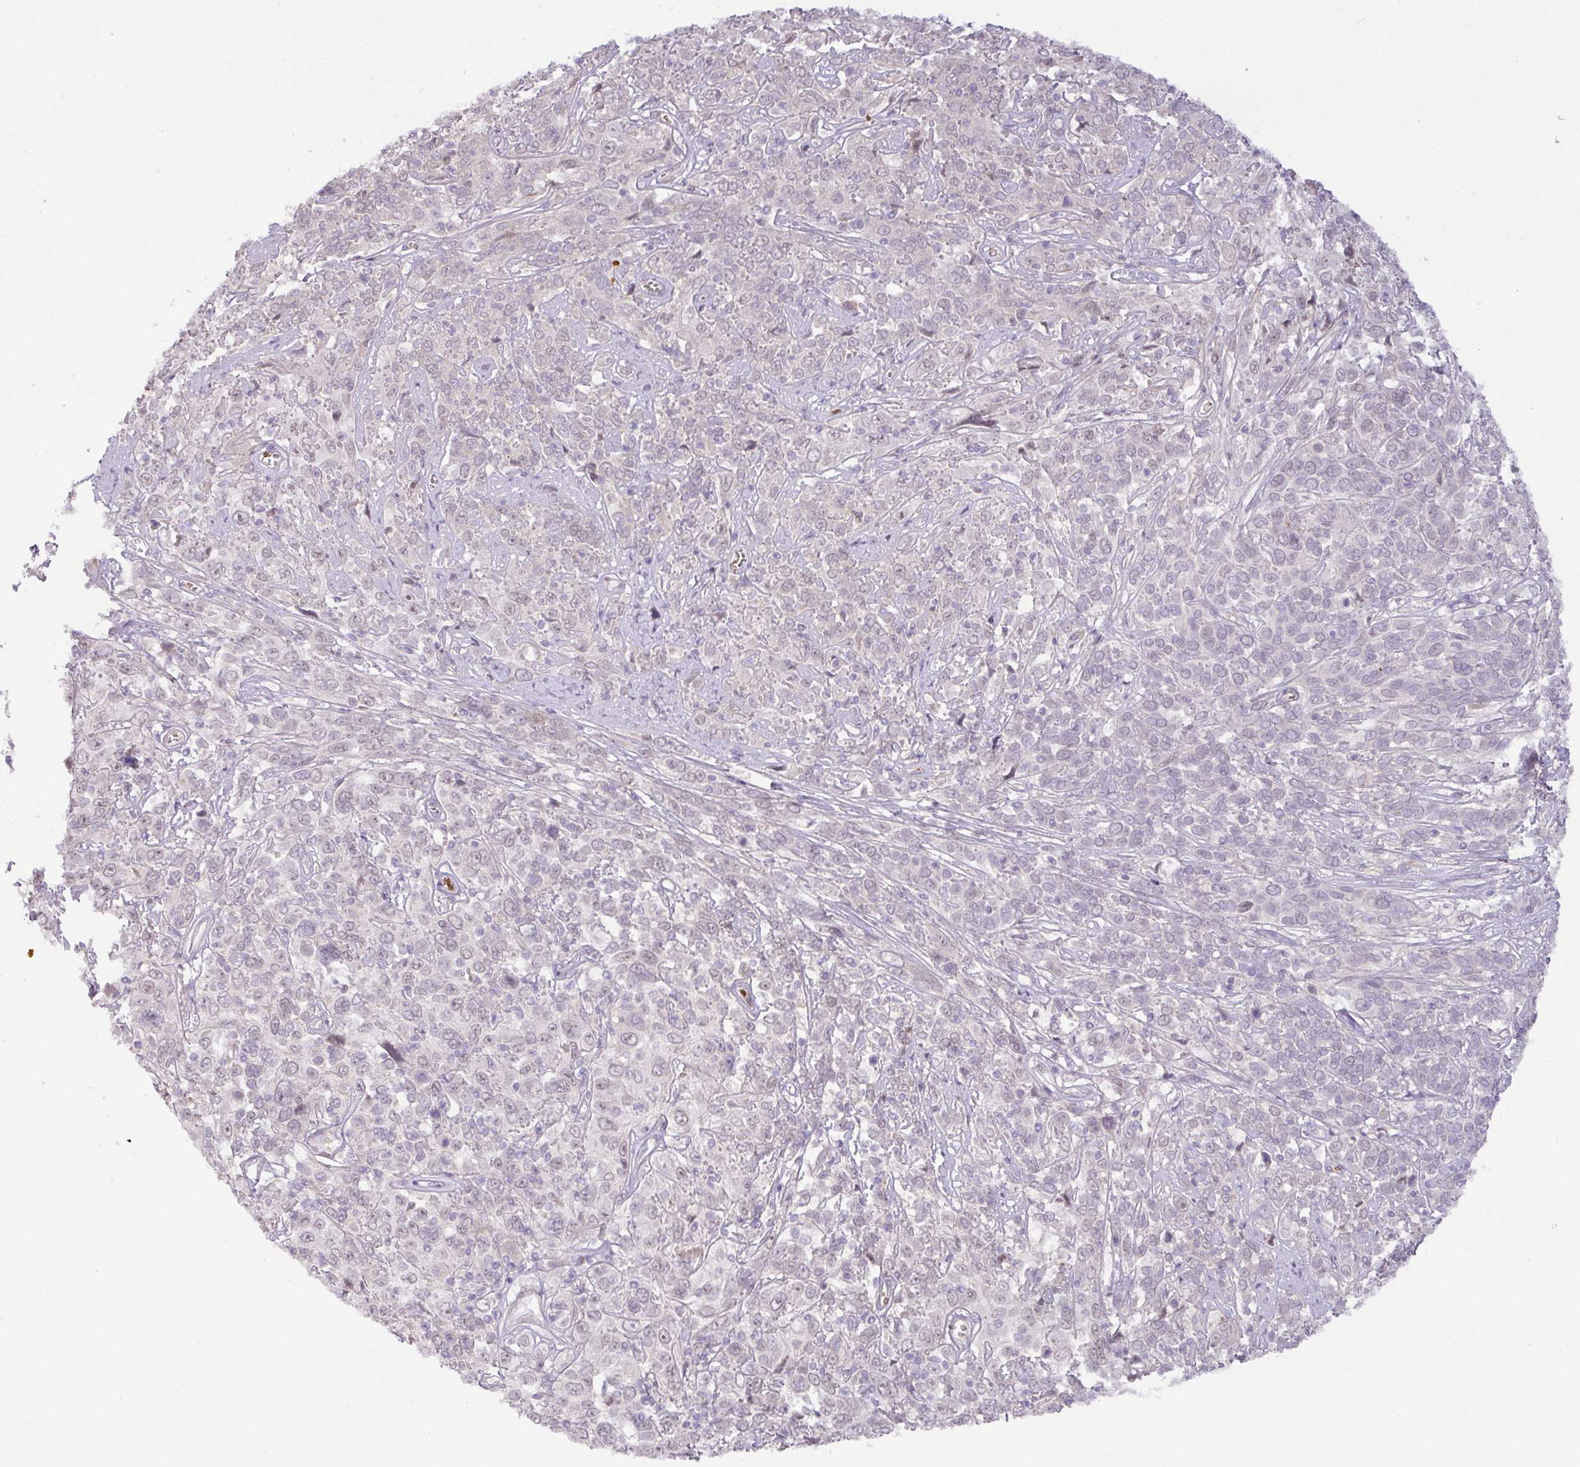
{"staining": {"intensity": "negative", "quantity": "none", "location": "none"}, "tissue": "cervical cancer", "cell_type": "Tumor cells", "image_type": "cancer", "snomed": [{"axis": "morphology", "description": "Squamous cell carcinoma, NOS"}, {"axis": "topography", "description": "Cervix"}], "caption": "A high-resolution image shows immunohistochemistry (IHC) staining of cervical squamous cell carcinoma, which exhibits no significant staining in tumor cells.", "gene": "PARP2", "patient": {"sex": "female", "age": 46}}